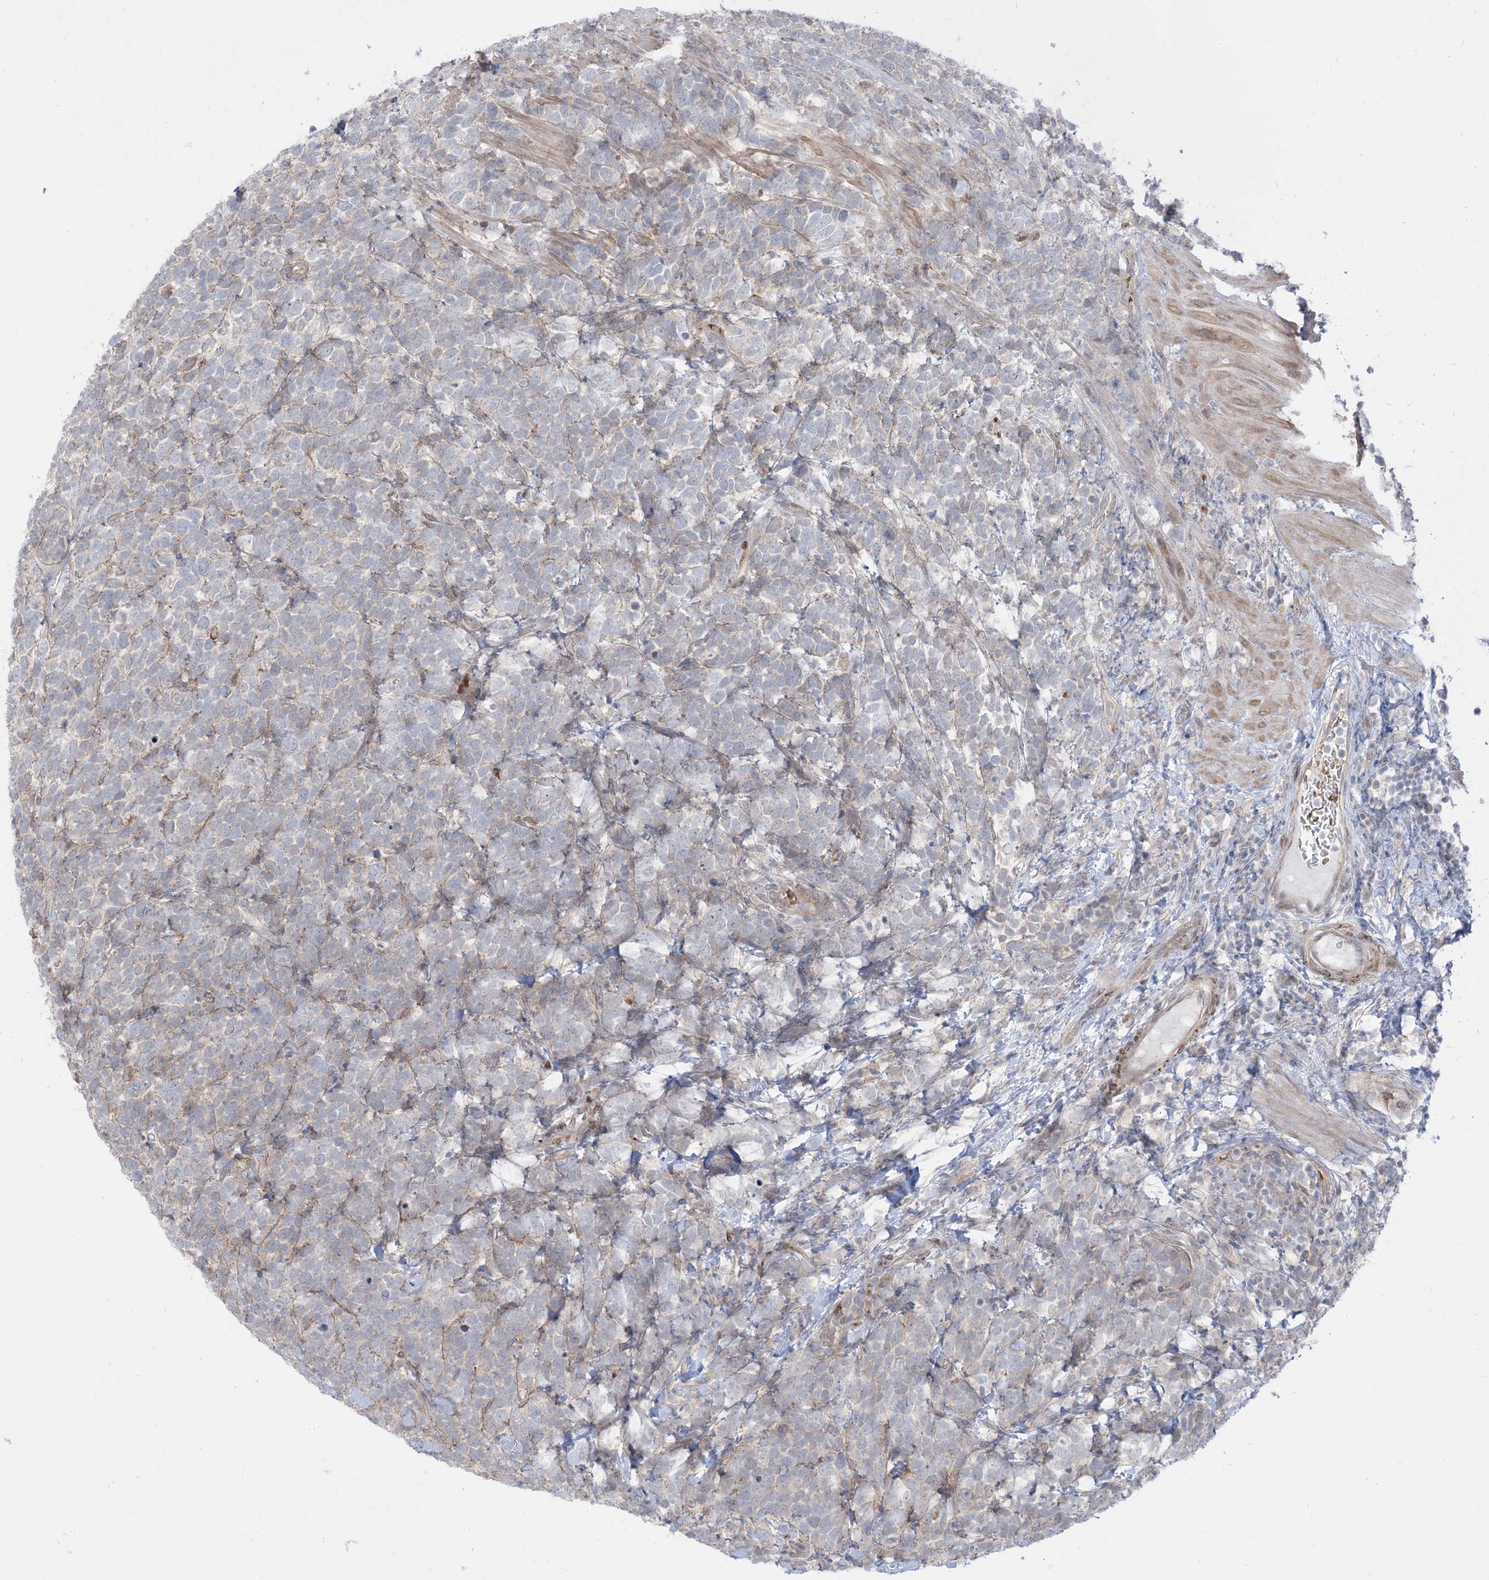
{"staining": {"intensity": "negative", "quantity": "none", "location": "none"}, "tissue": "urothelial cancer", "cell_type": "Tumor cells", "image_type": "cancer", "snomed": [{"axis": "morphology", "description": "Urothelial carcinoma, High grade"}, {"axis": "topography", "description": "Urinary bladder"}], "caption": "The micrograph shows no staining of tumor cells in urothelial carcinoma (high-grade).", "gene": "RIN1", "patient": {"sex": "female", "age": 82}}